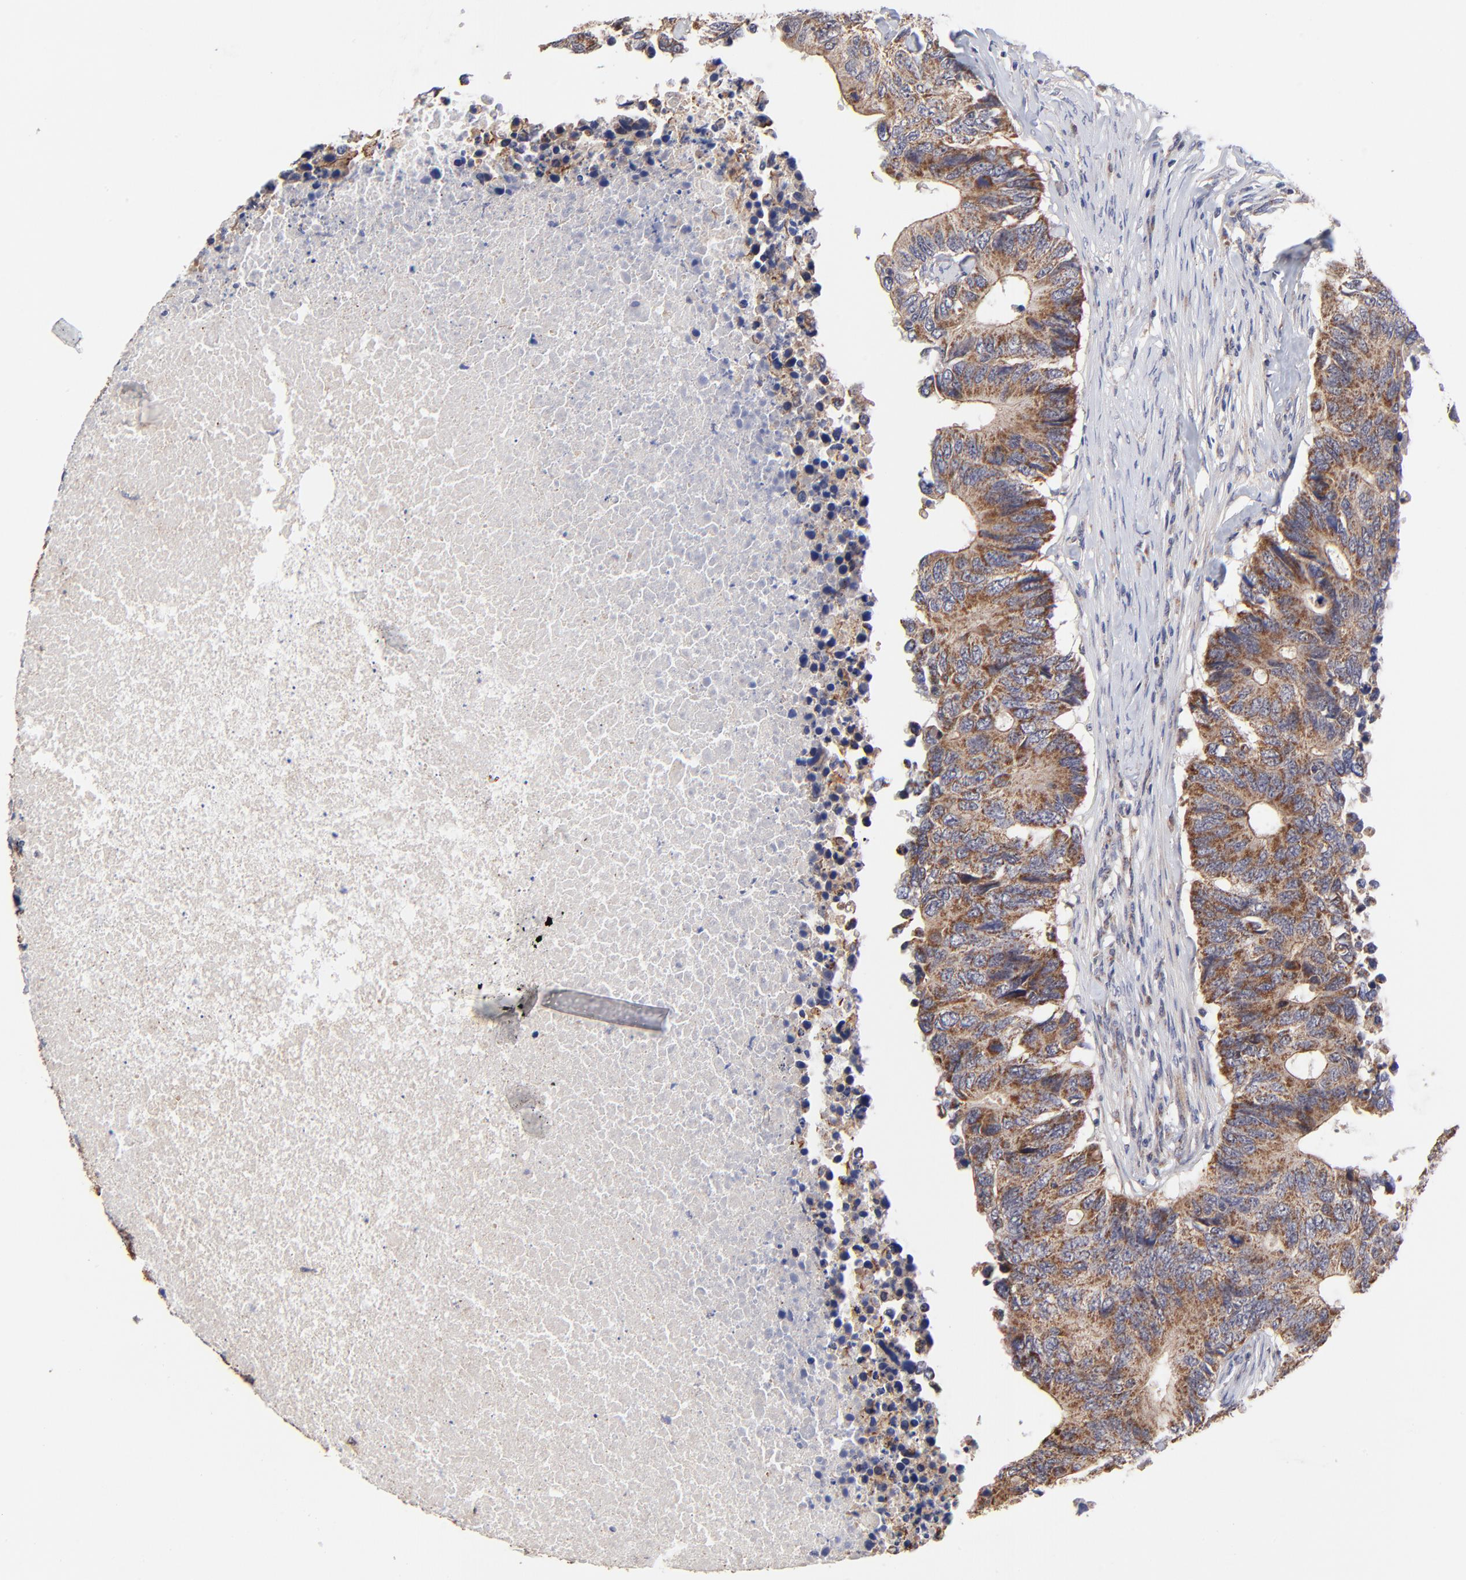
{"staining": {"intensity": "moderate", "quantity": ">75%", "location": "cytoplasmic/membranous"}, "tissue": "colorectal cancer", "cell_type": "Tumor cells", "image_type": "cancer", "snomed": [{"axis": "morphology", "description": "Adenocarcinoma, NOS"}, {"axis": "topography", "description": "Colon"}], "caption": "A histopathology image of human adenocarcinoma (colorectal) stained for a protein exhibits moderate cytoplasmic/membranous brown staining in tumor cells.", "gene": "FBXL12", "patient": {"sex": "male", "age": 71}}